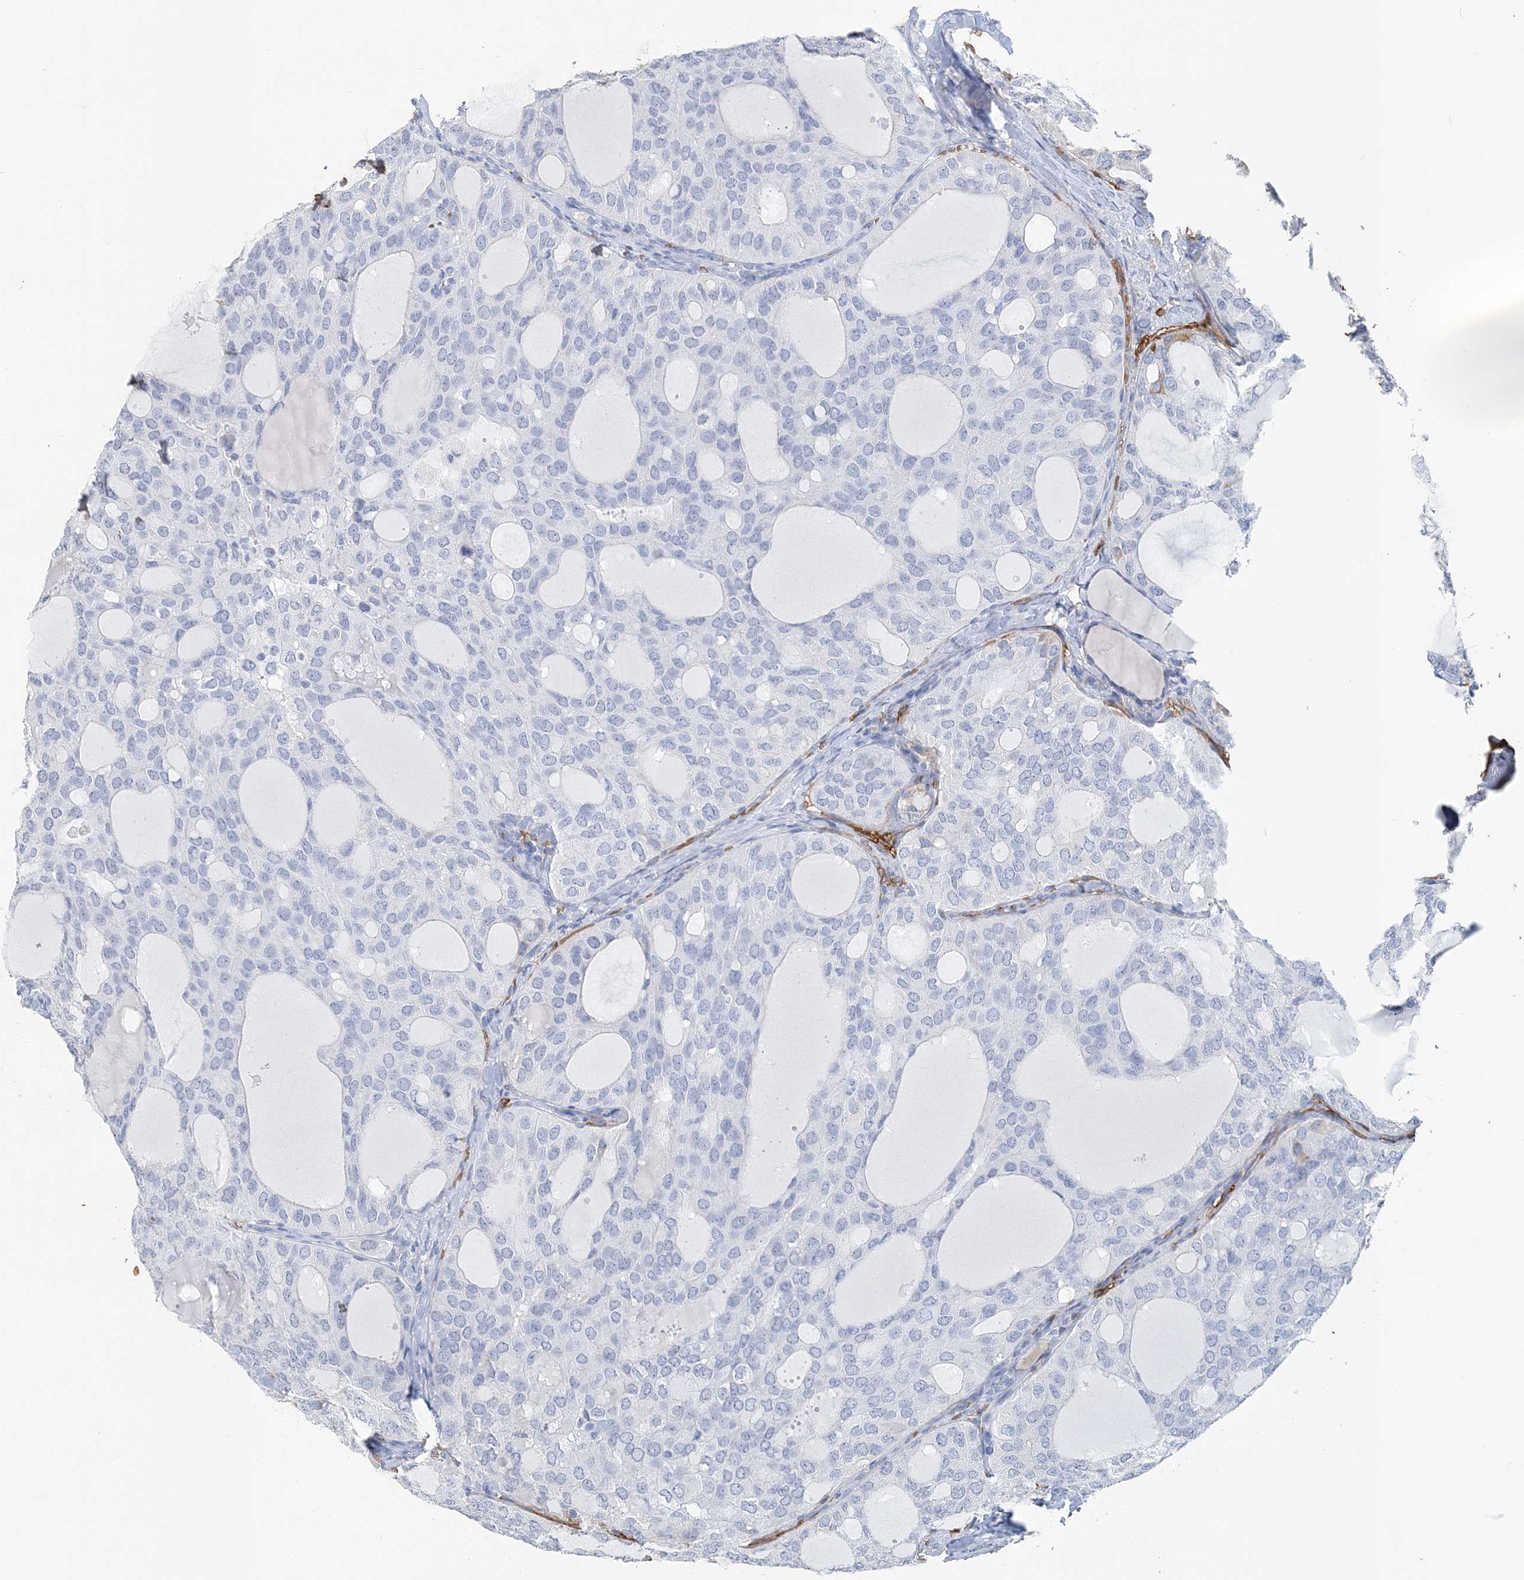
{"staining": {"intensity": "negative", "quantity": "none", "location": "none"}, "tissue": "thyroid cancer", "cell_type": "Tumor cells", "image_type": "cancer", "snomed": [{"axis": "morphology", "description": "Follicular adenoma carcinoma, NOS"}, {"axis": "topography", "description": "Thyroid gland"}], "caption": "IHC of thyroid cancer displays no expression in tumor cells.", "gene": "HBD", "patient": {"sex": "male", "age": 75}}